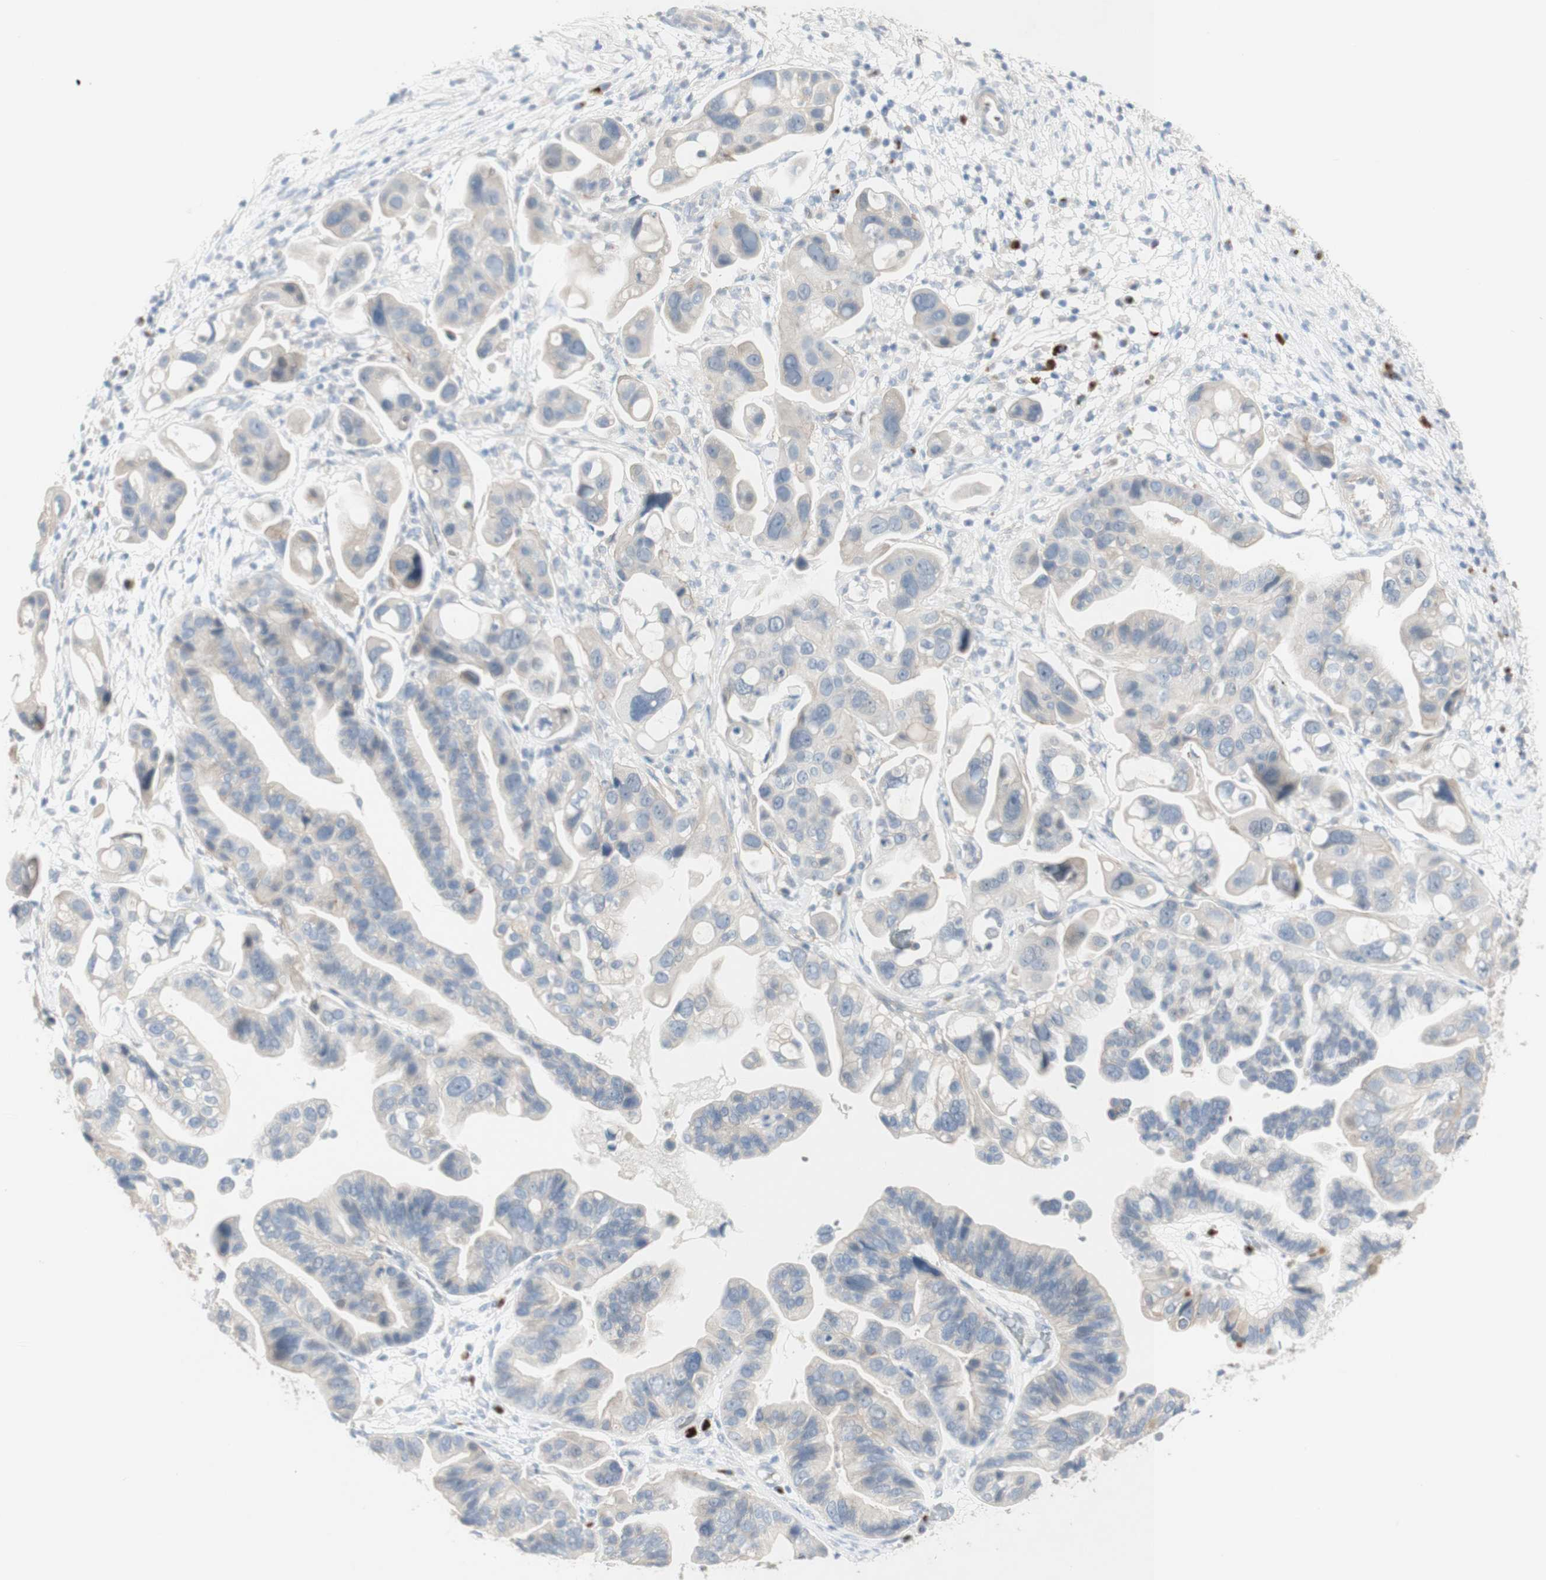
{"staining": {"intensity": "negative", "quantity": "none", "location": "none"}, "tissue": "ovarian cancer", "cell_type": "Tumor cells", "image_type": "cancer", "snomed": [{"axis": "morphology", "description": "Cystadenocarcinoma, serous, NOS"}, {"axis": "topography", "description": "Ovary"}], "caption": "This micrograph is of serous cystadenocarcinoma (ovarian) stained with immunohistochemistry to label a protein in brown with the nuclei are counter-stained blue. There is no staining in tumor cells.", "gene": "MANEA", "patient": {"sex": "female", "age": 56}}